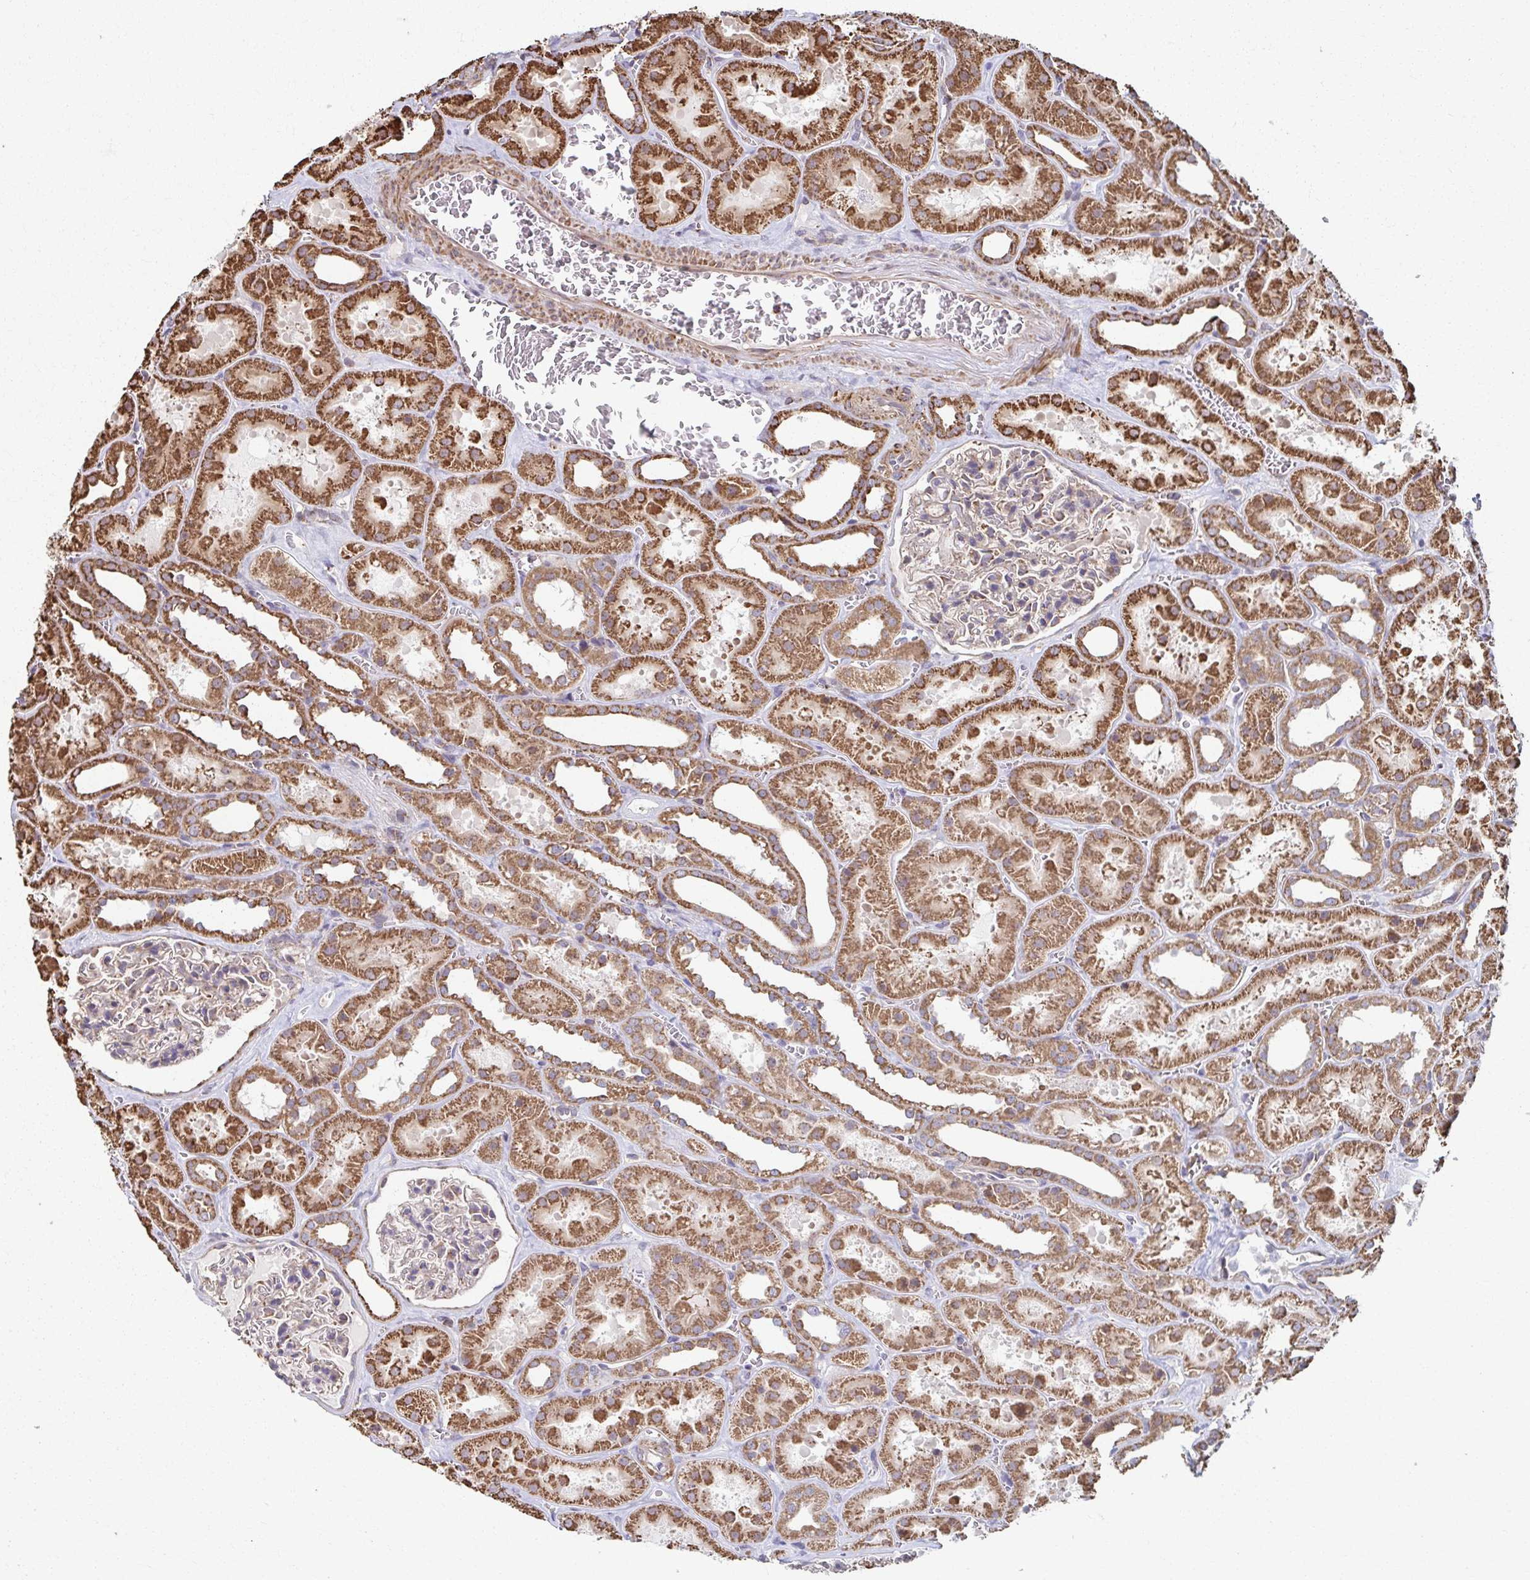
{"staining": {"intensity": "moderate", "quantity": "<25%", "location": "cytoplasmic/membranous"}, "tissue": "kidney", "cell_type": "Cells in glomeruli", "image_type": "normal", "snomed": [{"axis": "morphology", "description": "Normal tissue, NOS"}, {"axis": "topography", "description": "Kidney"}], "caption": "Immunohistochemistry (DAB) staining of benign human kidney shows moderate cytoplasmic/membranous protein expression in approximately <25% of cells in glomeruli.", "gene": "KLHL34", "patient": {"sex": "female", "age": 41}}